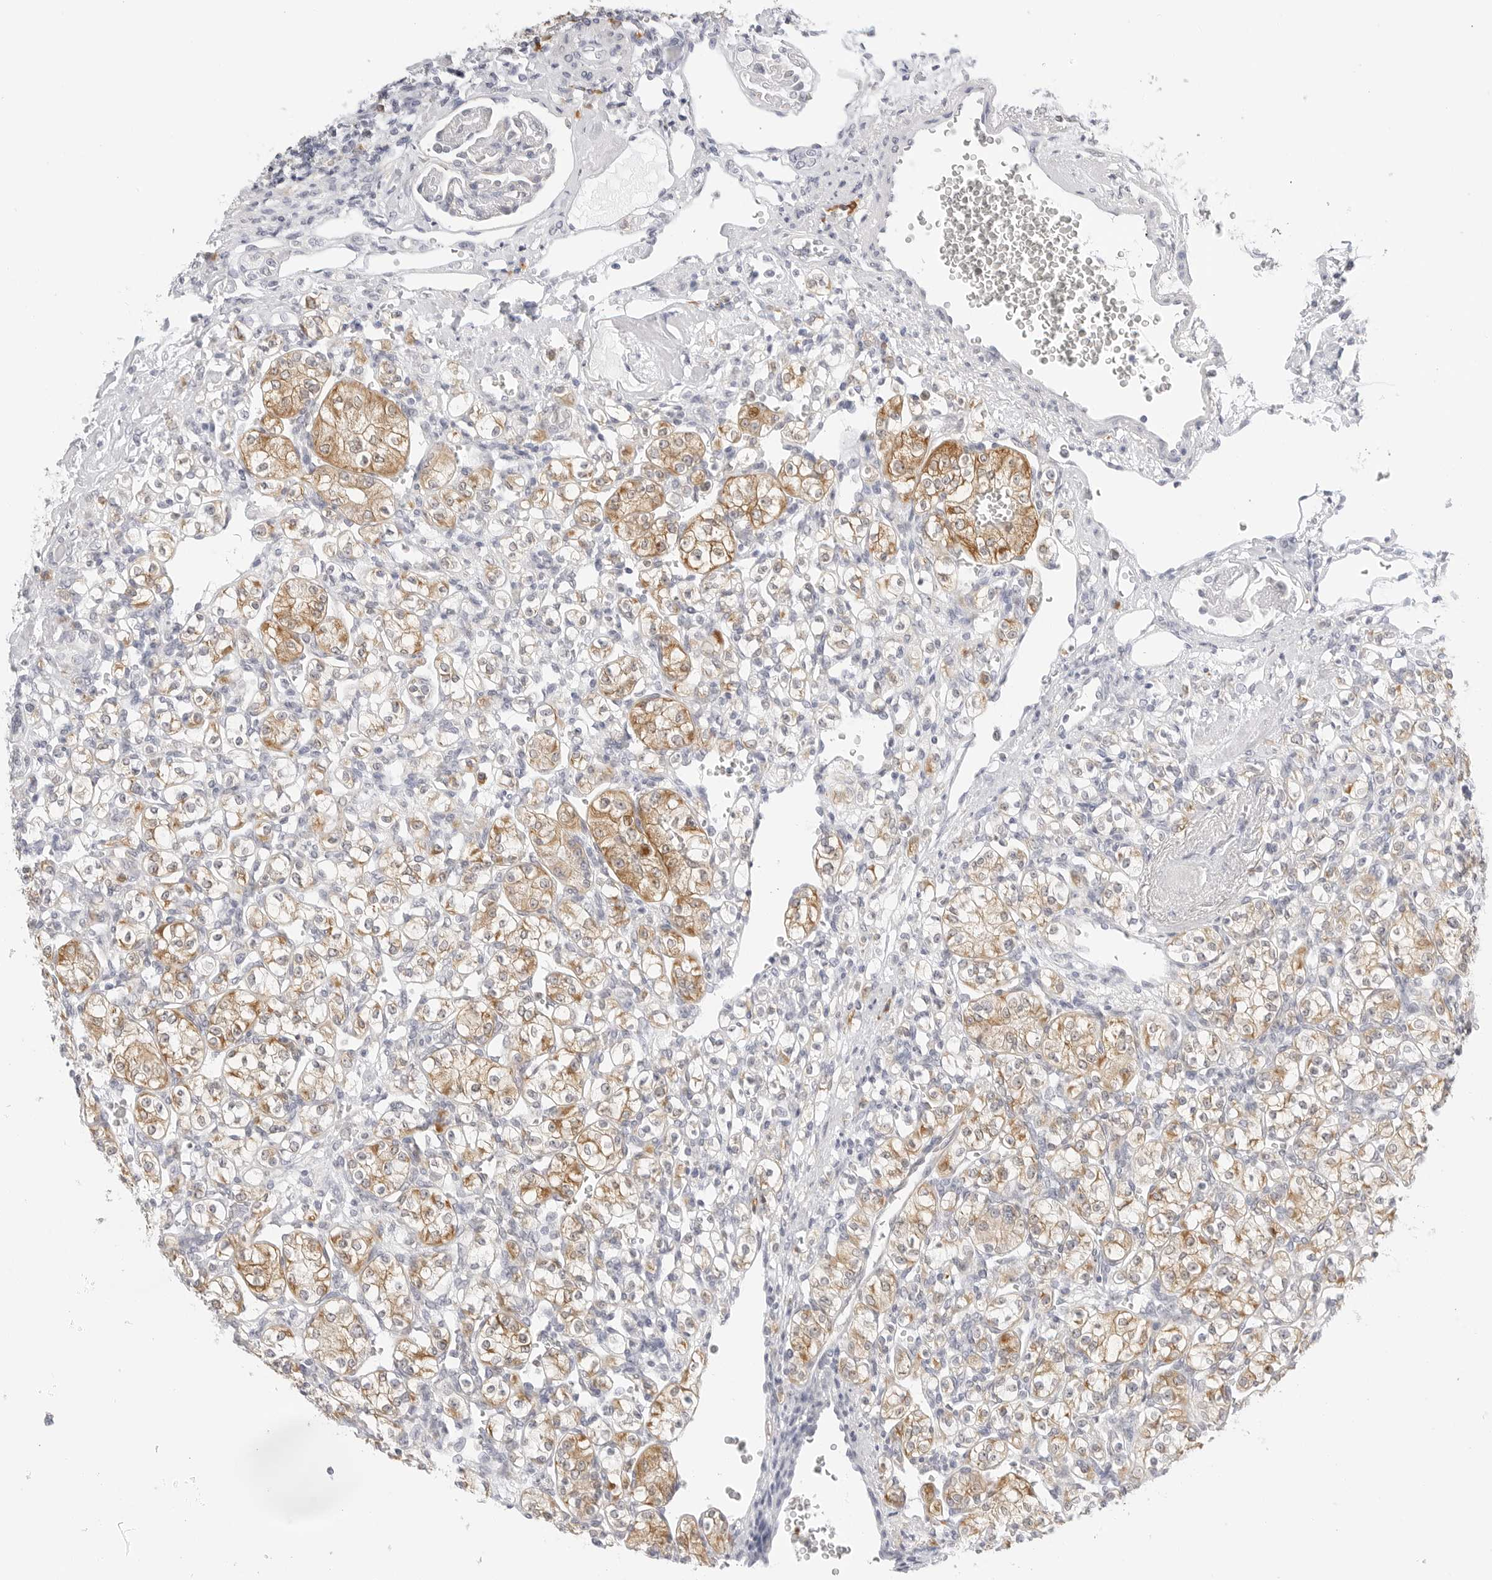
{"staining": {"intensity": "moderate", "quantity": "25%-75%", "location": "cytoplasmic/membranous"}, "tissue": "renal cancer", "cell_type": "Tumor cells", "image_type": "cancer", "snomed": [{"axis": "morphology", "description": "Adenocarcinoma, NOS"}, {"axis": "topography", "description": "Kidney"}], "caption": "Moderate cytoplasmic/membranous protein staining is appreciated in approximately 25%-75% of tumor cells in renal adenocarcinoma. Nuclei are stained in blue.", "gene": "THEM4", "patient": {"sex": "male", "age": 77}}